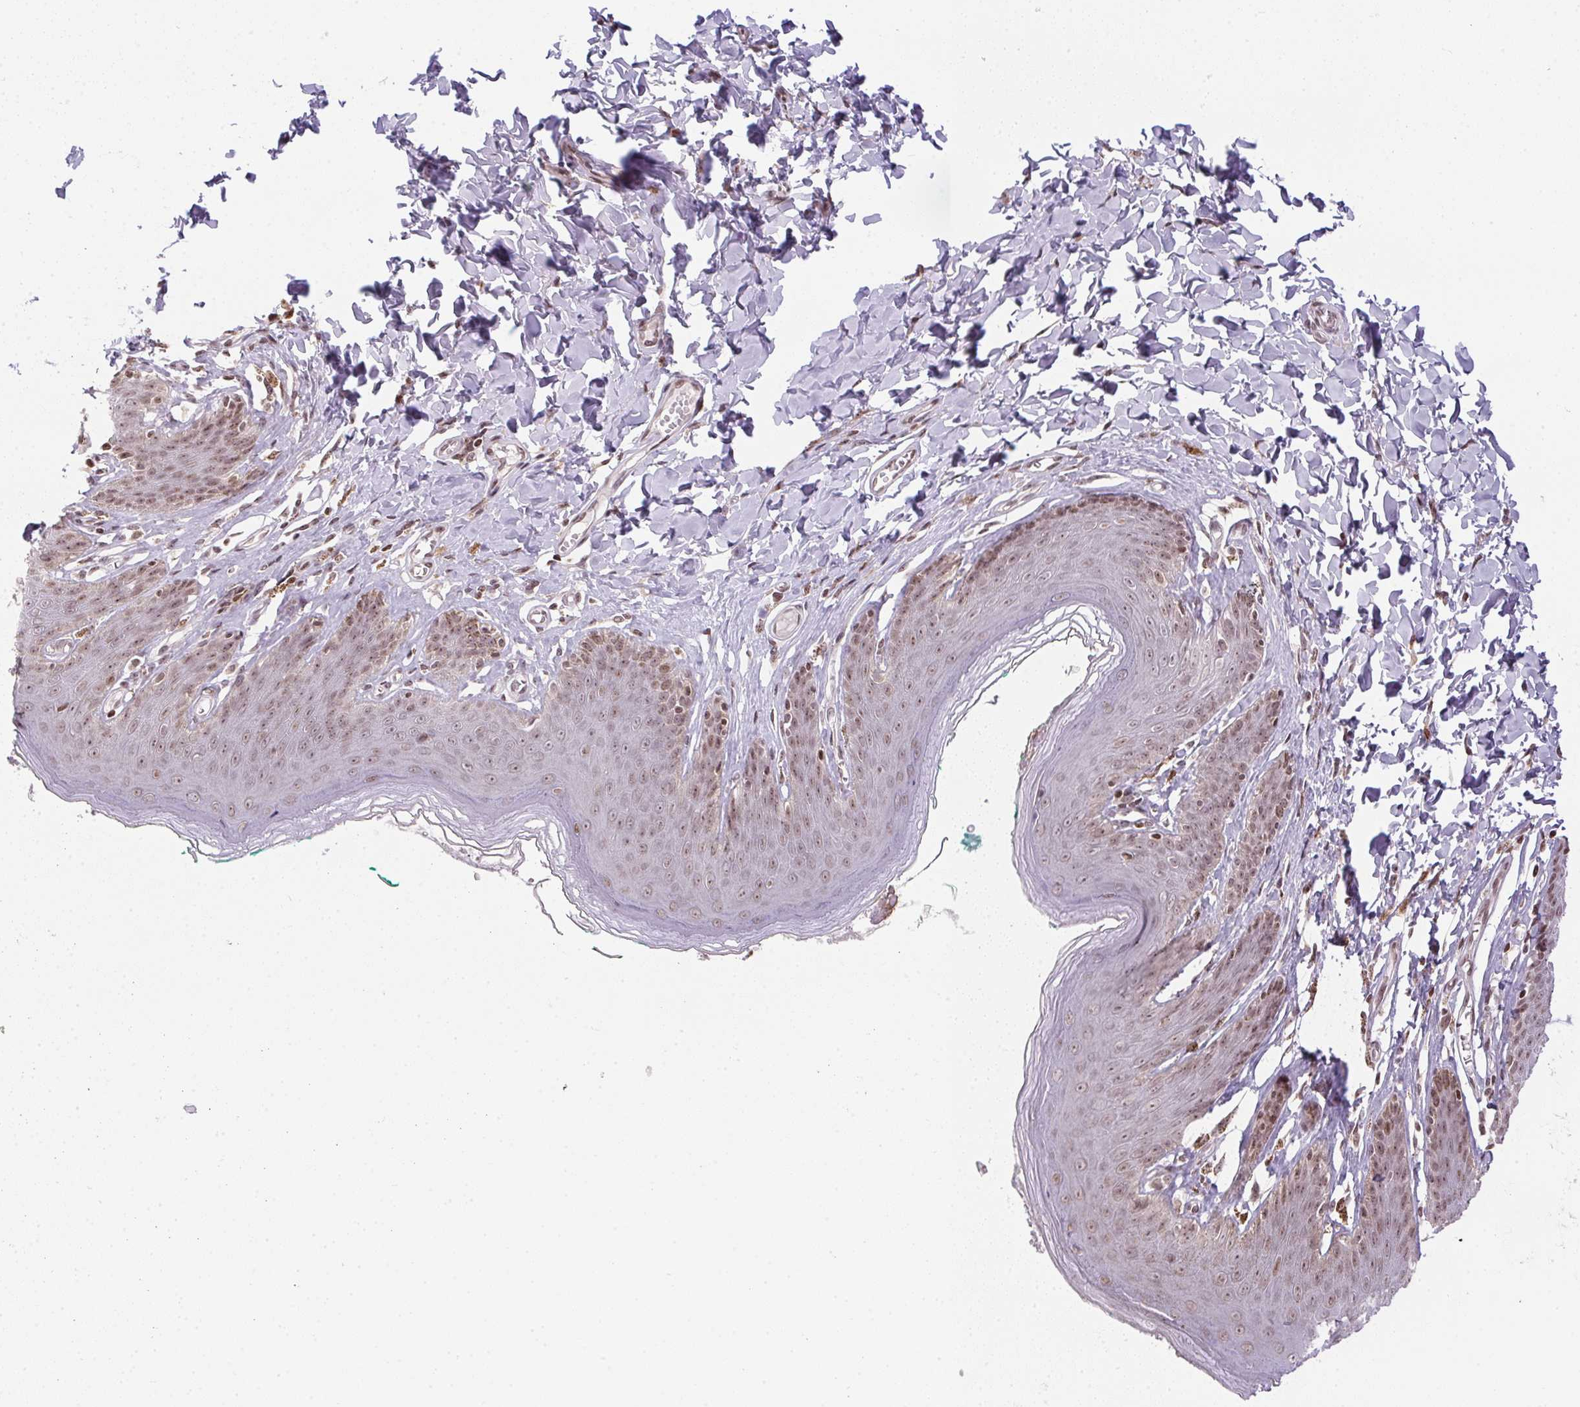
{"staining": {"intensity": "moderate", "quantity": "25%-75%", "location": "nuclear"}, "tissue": "skin", "cell_type": "Epidermal cells", "image_type": "normal", "snomed": [{"axis": "morphology", "description": "Normal tissue, NOS"}, {"axis": "topography", "description": "Vulva"}, {"axis": "topography", "description": "Peripheral nerve tissue"}], "caption": "Immunohistochemical staining of normal human skin reveals medium levels of moderate nuclear positivity in about 25%-75% of epidermal cells. The protein is stained brown, and the nuclei are stained in blue (DAB IHC with brightfield microscopy, high magnification).", "gene": "RNF181", "patient": {"sex": "female", "age": 66}}